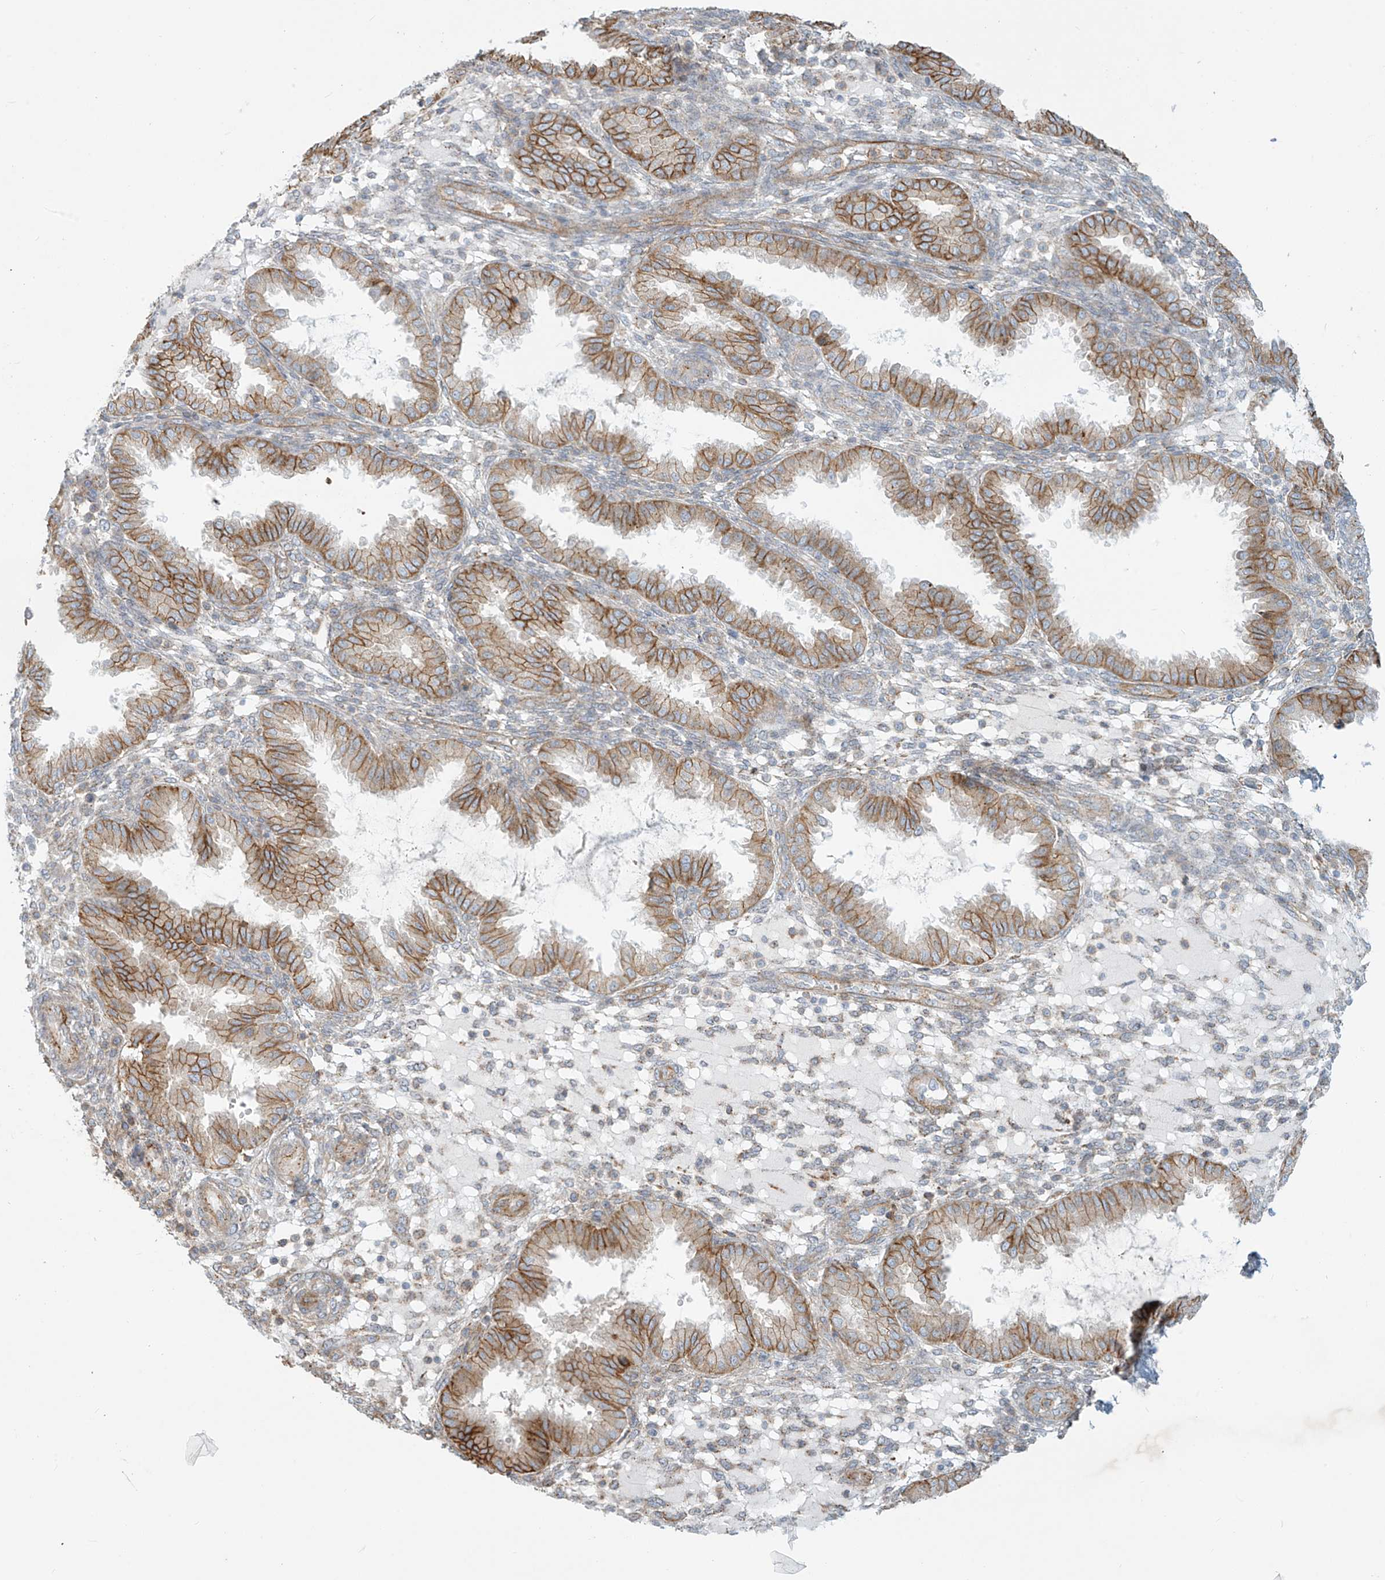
{"staining": {"intensity": "negative", "quantity": "none", "location": "none"}, "tissue": "endometrium", "cell_type": "Cells in endometrial stroma", "image_type": "normal", "snomed": [{"axis": "morphology", "description": "Normal tissue, NOS"}, {"axis": "topography", "description": "Endometrium"}], "caption": "Image shows no protein expression in cells in endometrial stroma of unremarkable endometrium.", "gene": "LZTS3", "patient": {"sex": "female", "age": 33}}